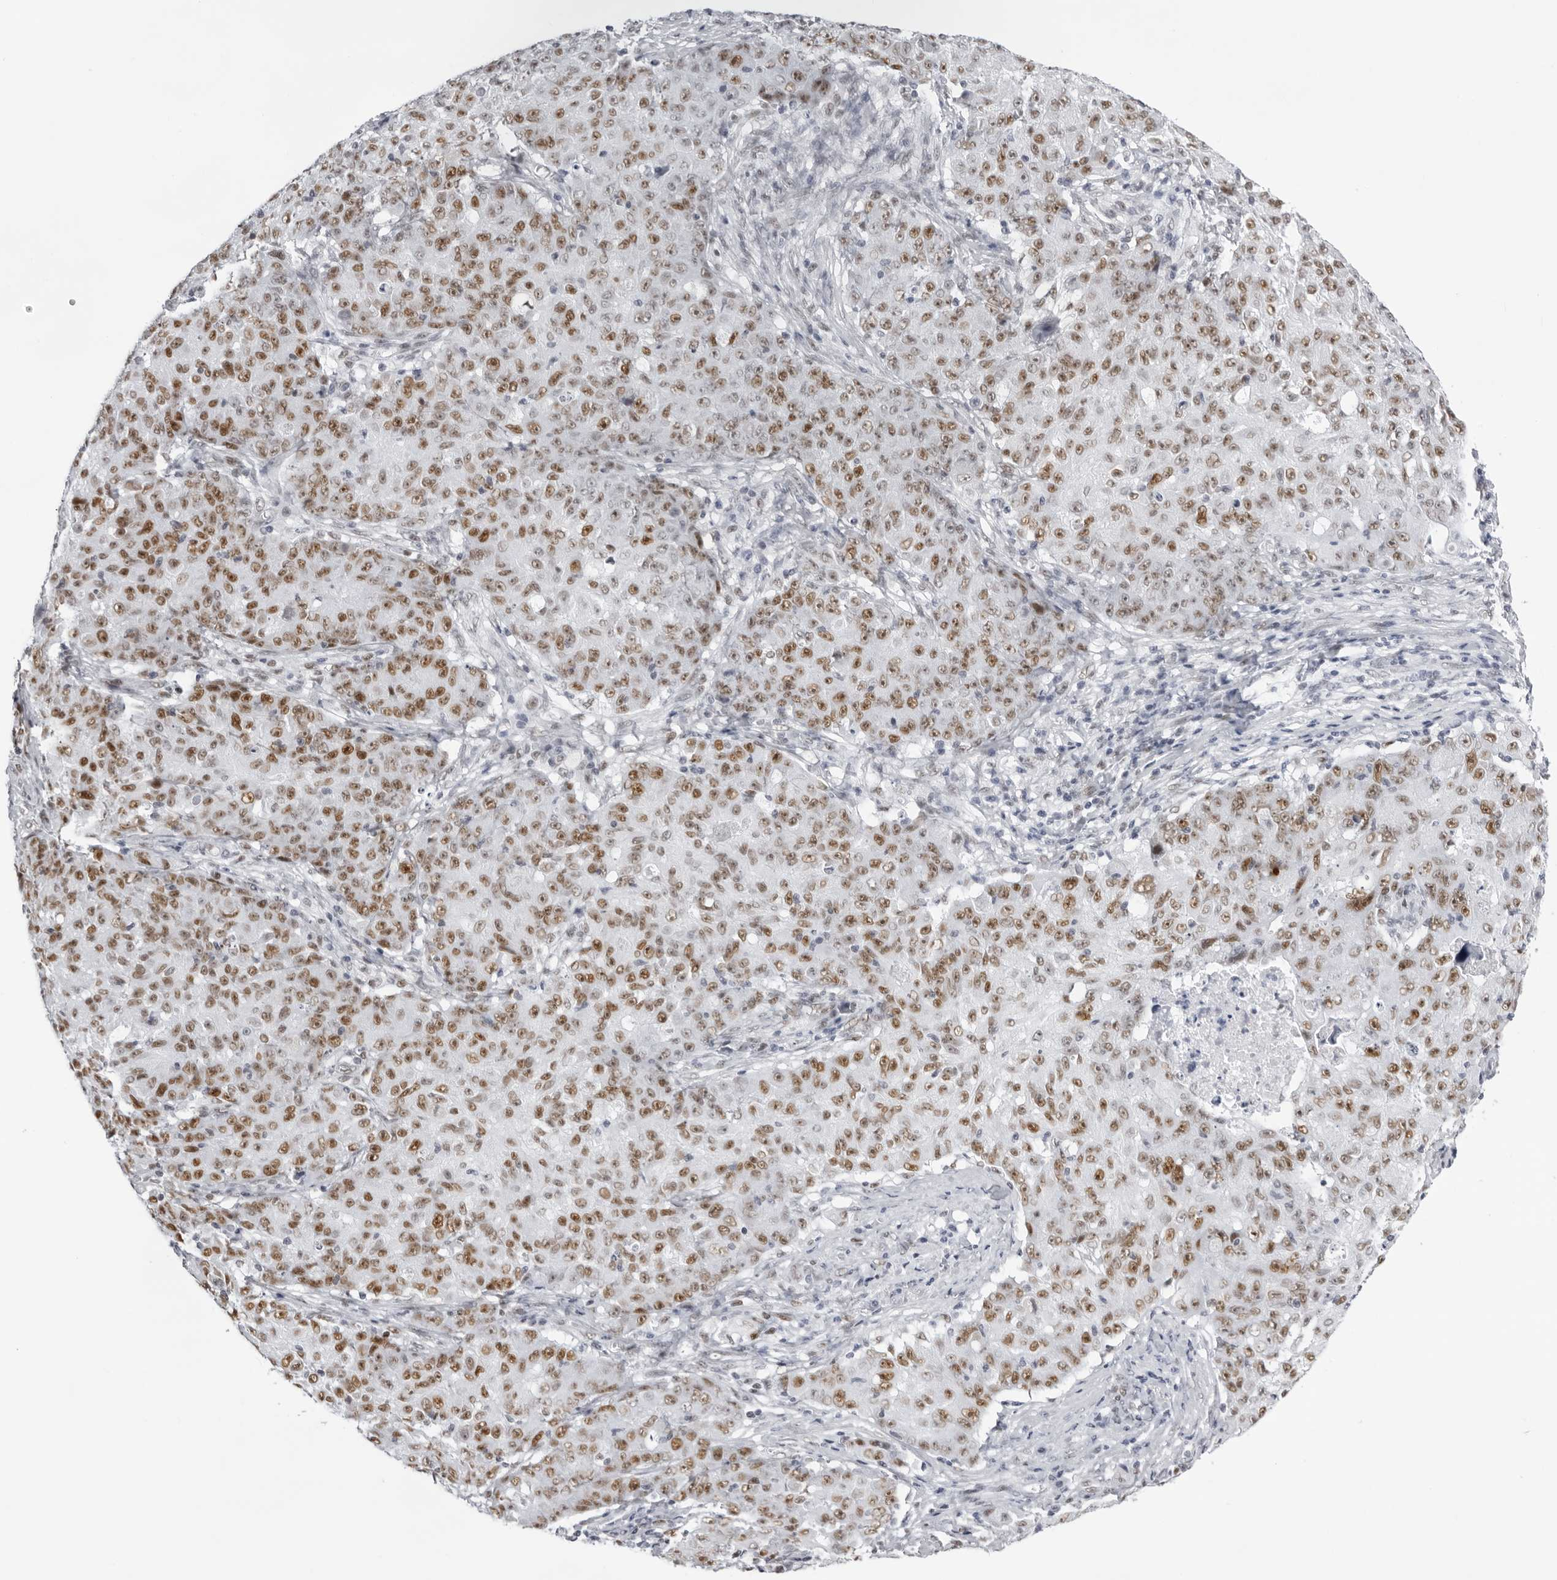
{"staining": {"intensity": "moderate", "quantity": ">75%", "location": "nuclear"}, "tissue": "ovarian cancer", "cell_type": "Tumor cells", "image_type": "cancer", "snomed": [{"axis": "morphology", "description": "Carcinoma, endometroid"}, {"axis": "topography", "description": "Ovary"}], "caption": "A high-resolution photomicrograph shows immunohistochemistry staining of endometroid carcinoma (ovarian), which exhibits moderate nuclear expression in about >75% of tumor cells.", "gene": "IRF2BP2", "patient": {"sex": "female", "age": 42}}